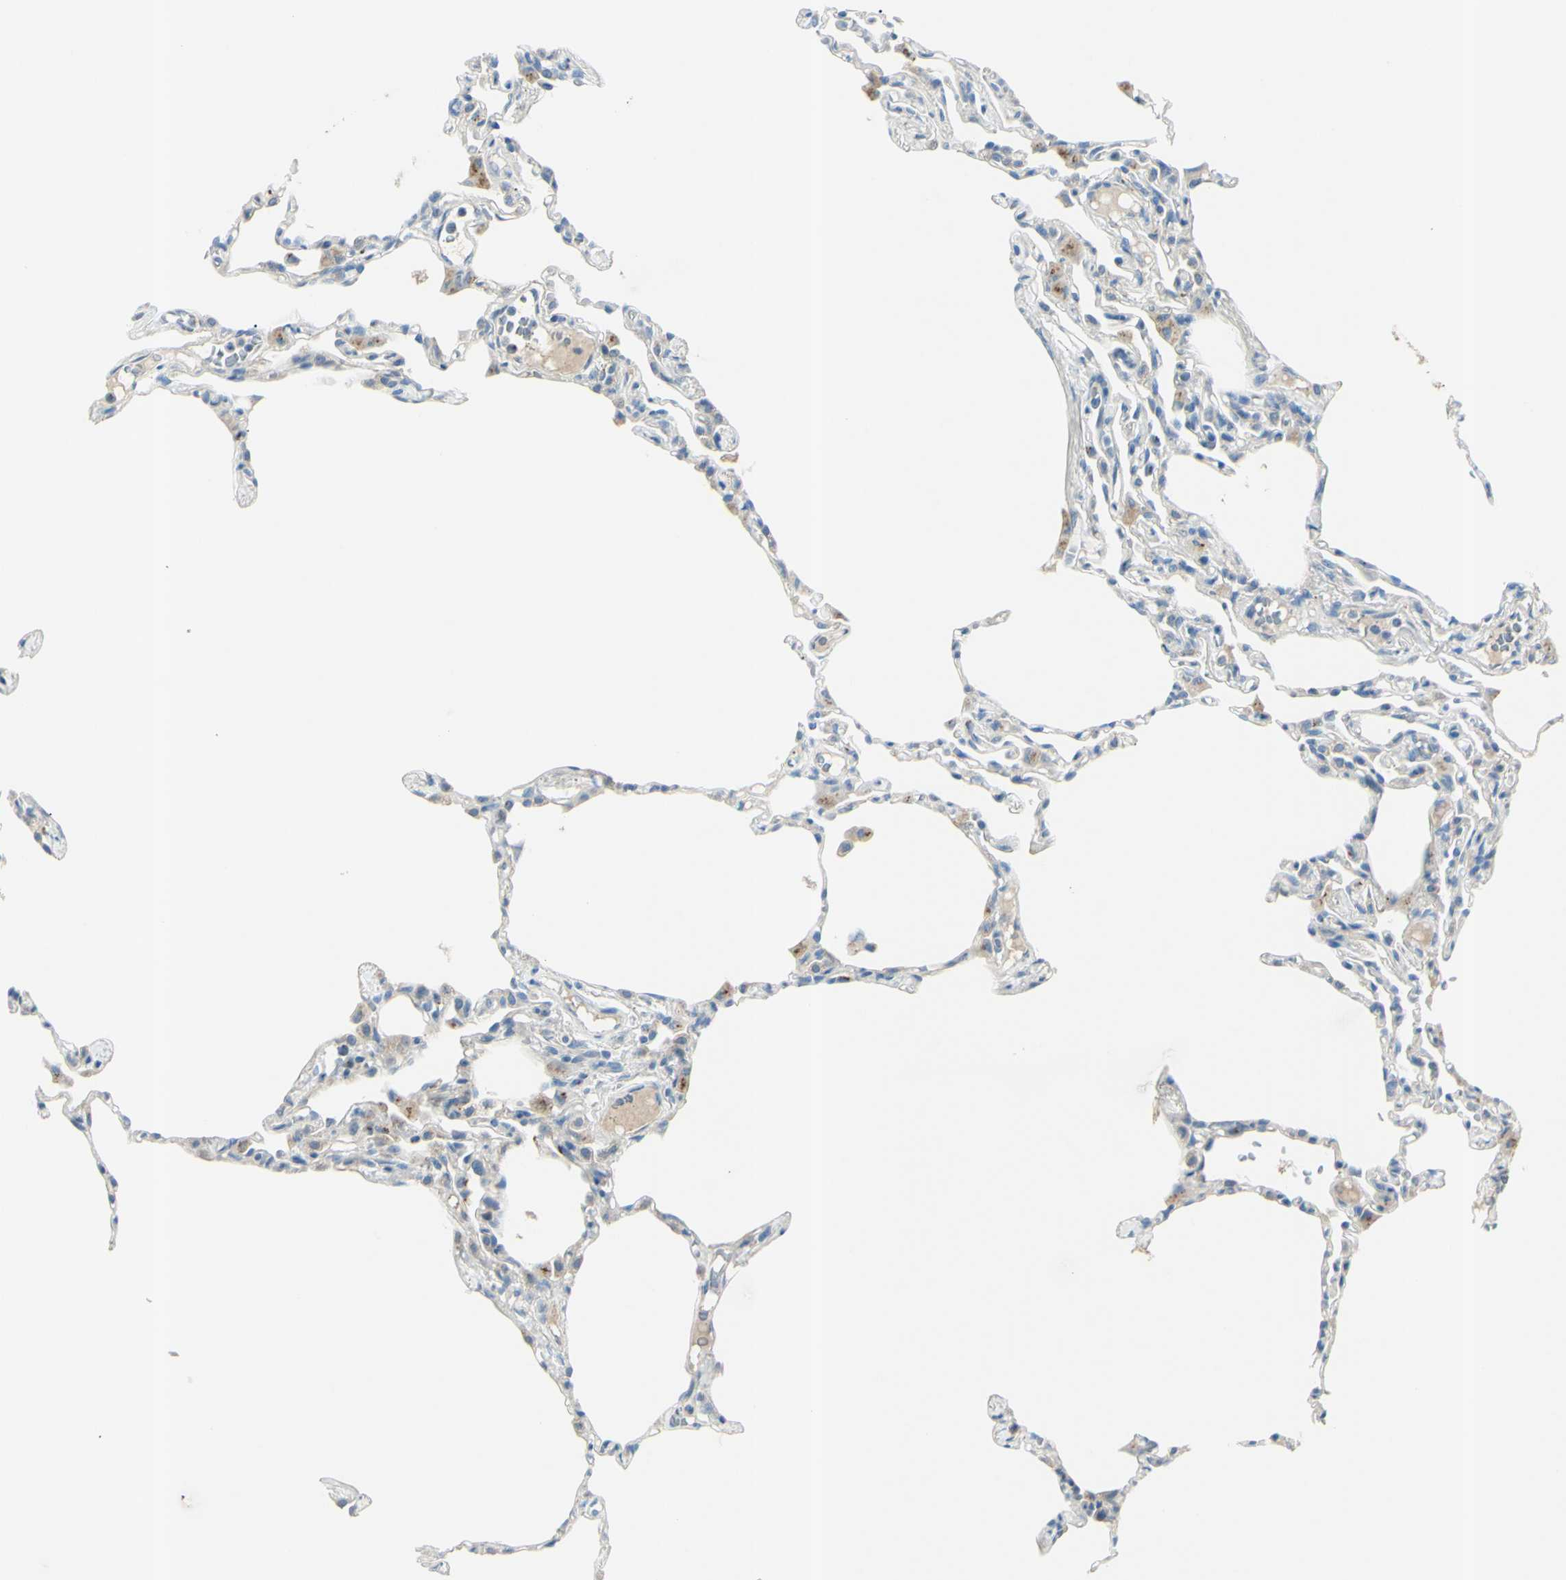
{"staining": {"intensity": "negative", "quantity": "none", "location": "none"}, "tissue": "lung", "cell_type": "Alveolar cells", "image_type": "normal", "snomed": [{"axis": "morphology", "description": "Normal tissue, NOS"}, {"axis": "topography", "description": "Lung"}], "caption": "IHC histopathology image of benign lung: human lung stained with DAB (3,3'-diaminobenzidine) demonstrates no significant protein expression in alveolar cells.", "gene": "B4GALT1", "patient": {"sex": "female", "age": 49}}